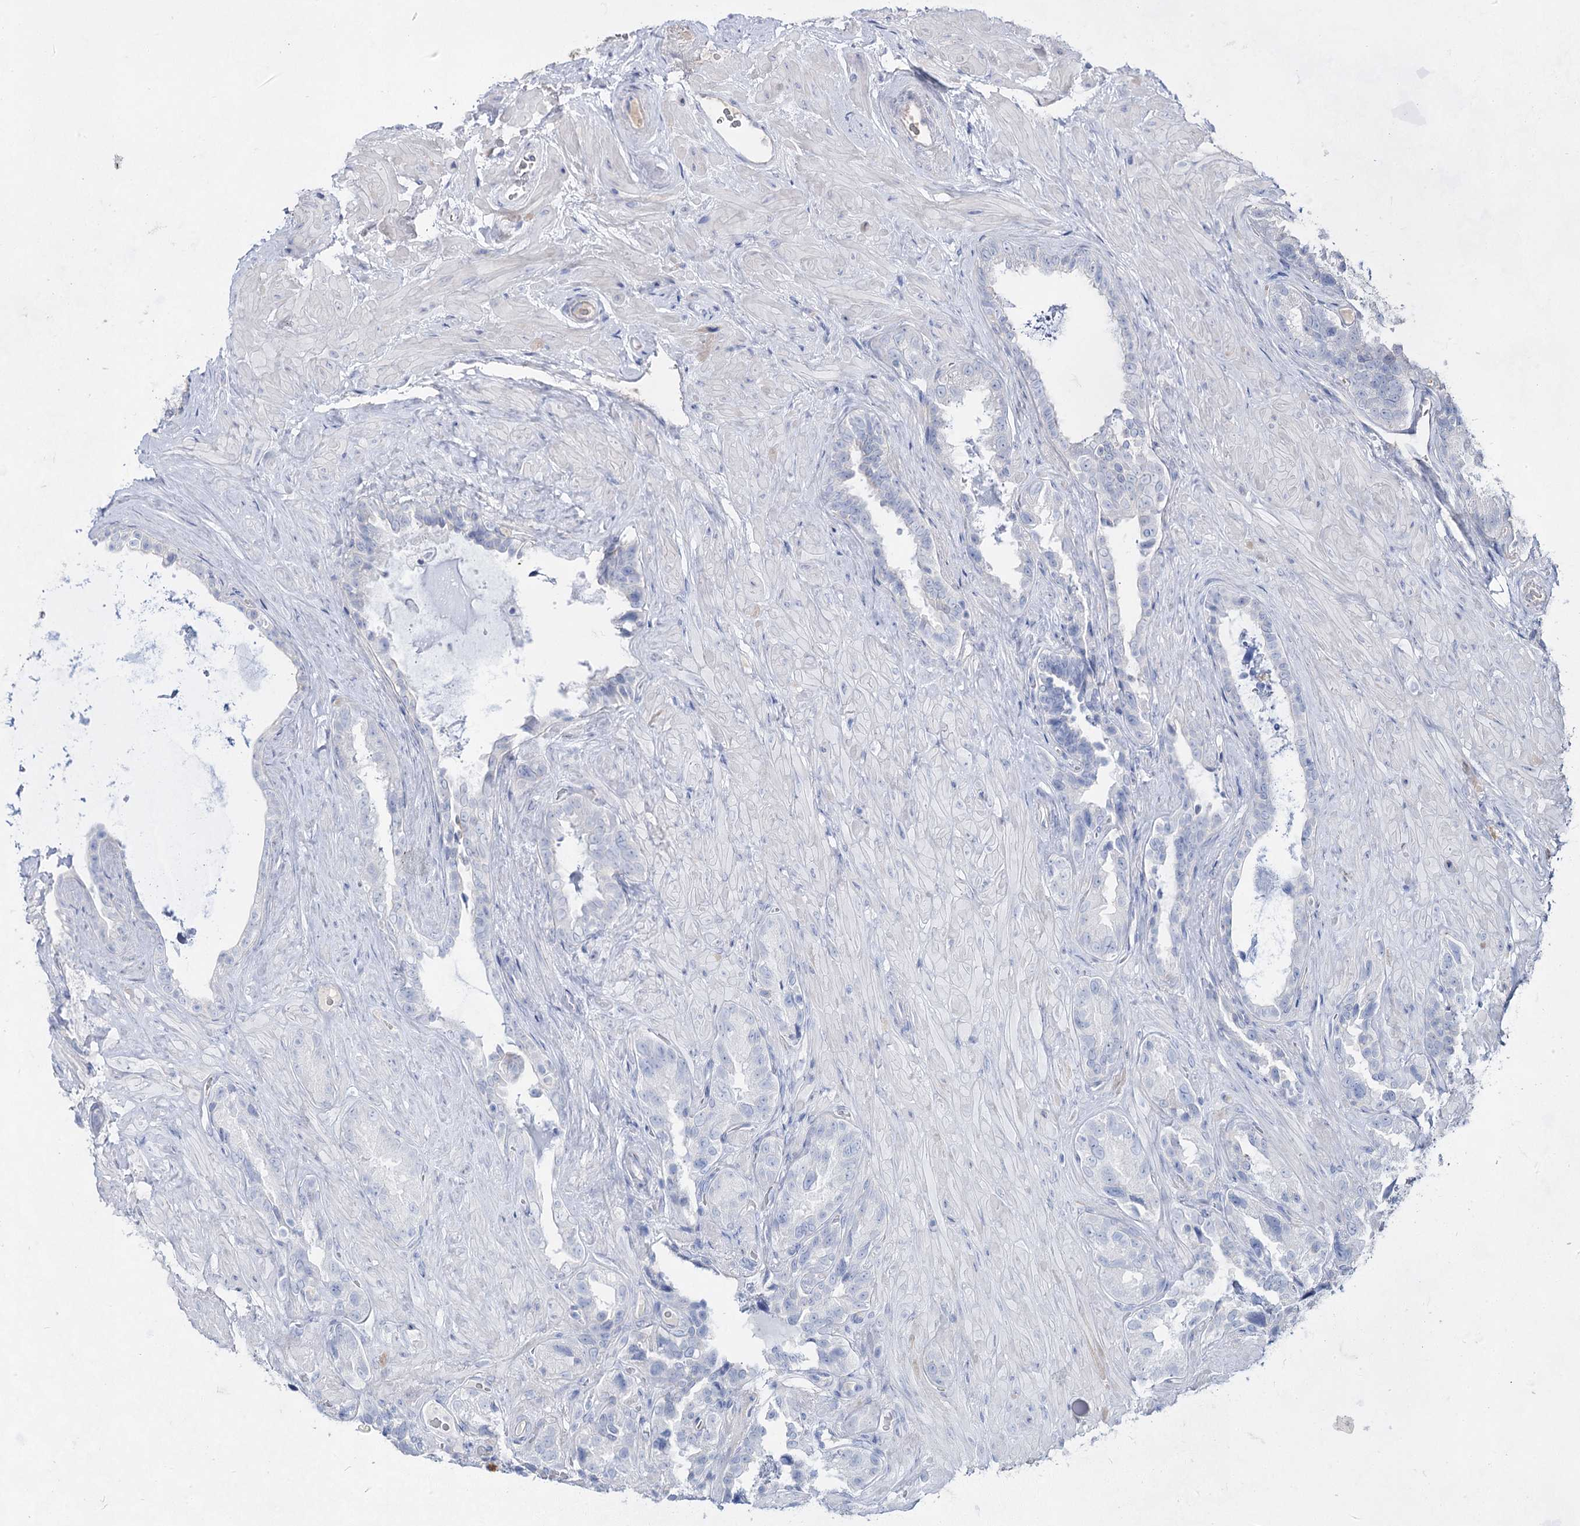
{"staining": {"intensity": "negative", "quantity": "none", "location": "none"}, "tissue": "seminal vesicle", "cell_type": "Glandular cells", "image_type": "normal", "snomed": [{"axis": "morphology", "description": "Normal tissue, NOS"}, {"axis": "topography", "description": "Seminal veicle"}, {"axis": "topography", "description": "Peripheral nerve tissue"}], "caption": "DAB (3,3'-diaminobenzidine) immunohistochemical staining of normal seminal vesicle reveals no significant positivity in glandular cells. The staining is performed using DAB (3,3'-diaminobenzidine) brown chromogen with nuclei counter-stained in using hematoxylin.", "gene": "ACRV1", "patient": {"sex": "male", "age": 67}}